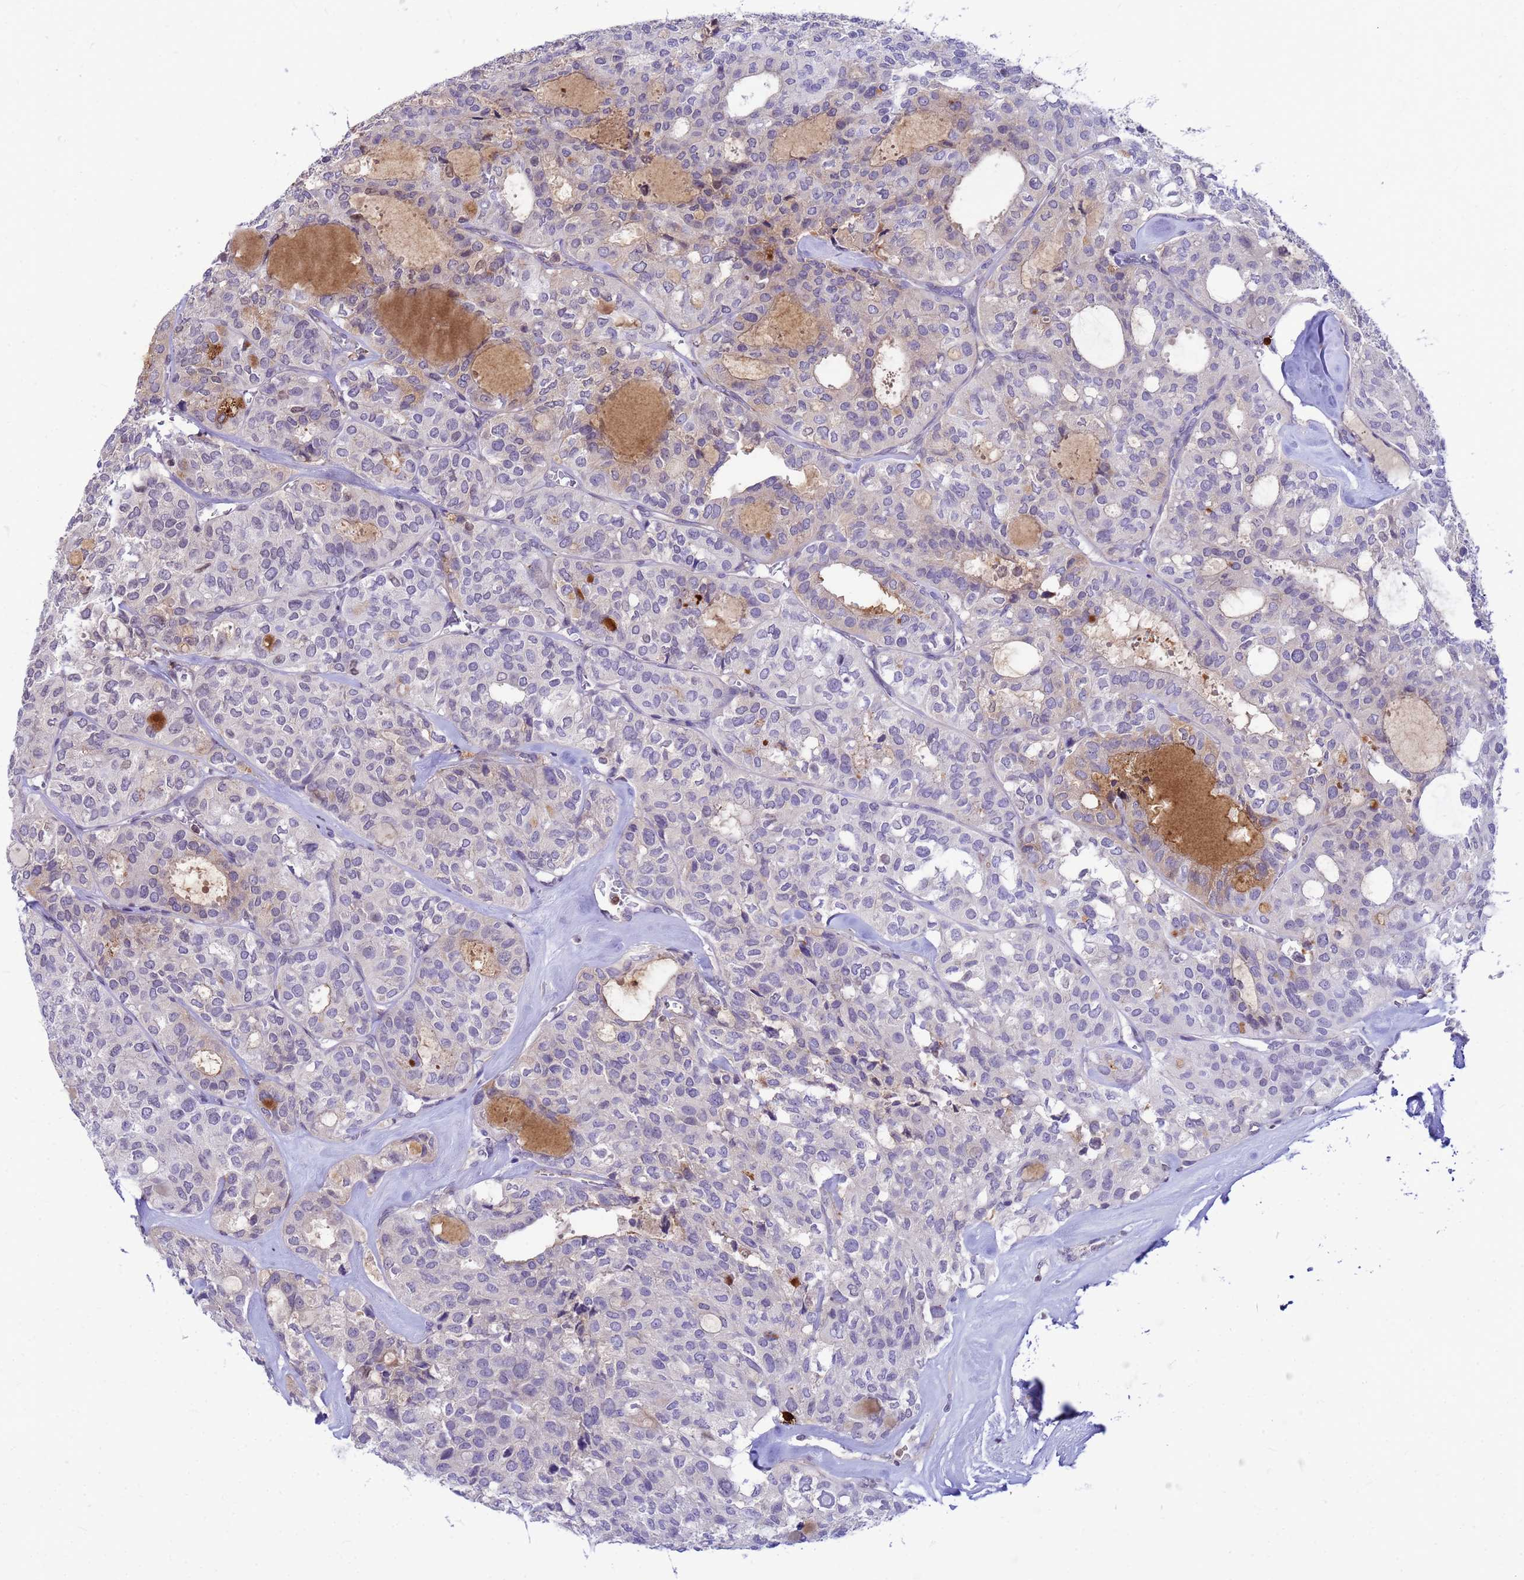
{"staining": {"intensity": "negative", "quantity": "none", "location": "none"}, "tissue": "thyroid cancer", "cell_type": "Tumor cells", "image_type": "cancer", "snomed": [{"axis": "morphology", "description": "Follicular adenoma carcinoma, NOS"}, {"axis": "topography", "description": "Thyroid gland"}], "caption": "An image of thyroid cancer stained for a protein shows no brown staining in tumor cells.", "gene": "ORM1", "patient": {"sex": "male", "age": 75}}